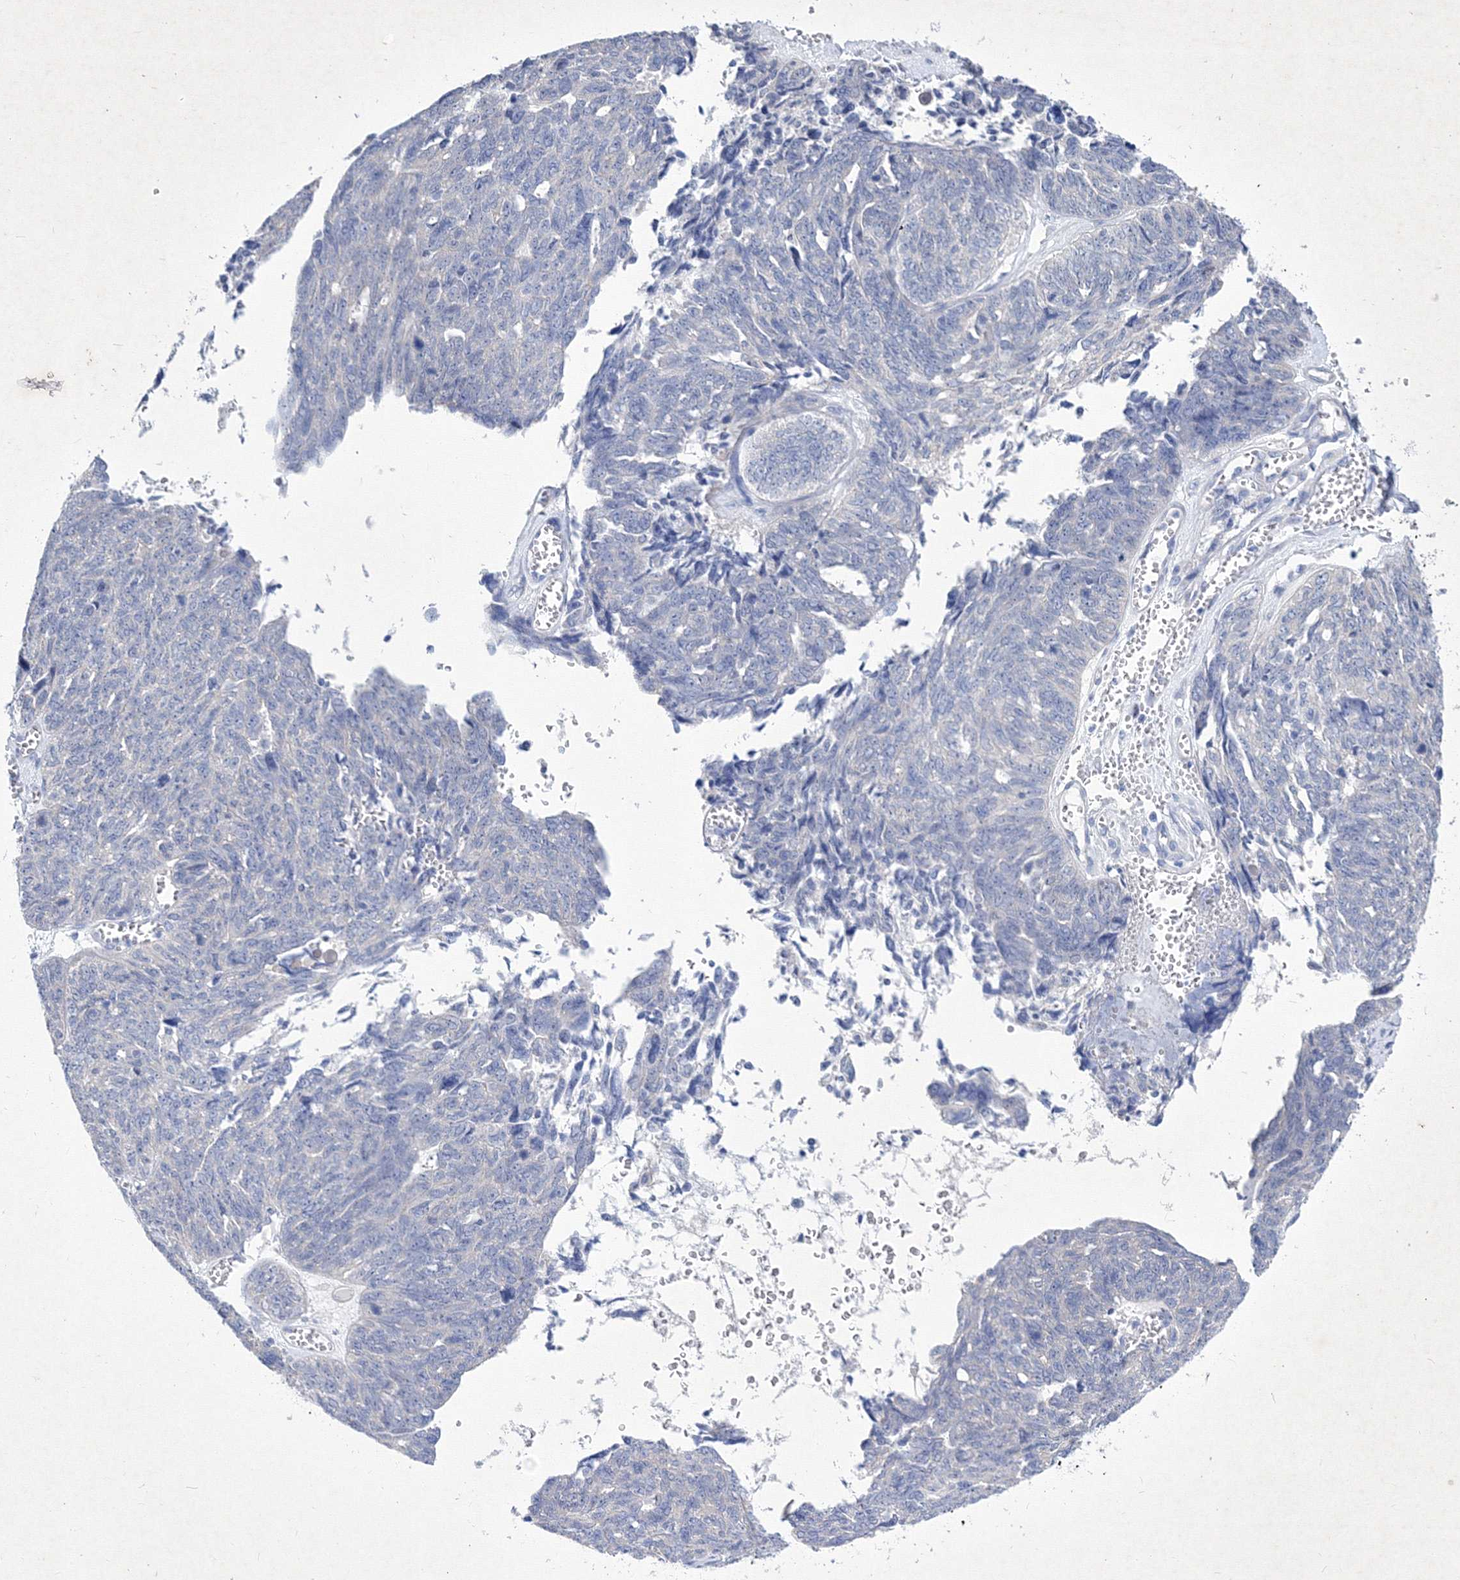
{"staining": {"intensity": "negative", "quantity": "none", "location": "none"}, "tissue": "ovarian cancer", "cell_type": "Tumor cells", "image_type": "cancer", "snomed": [{"axis": "morphology", "description": "Cystadenocarcinoma, serous, NOS"}, {"axis": "topography", "description": "Ovary"}], "caption": "The image reveals no staining of tumor cells in ovarian cancer (serous cystadenocarcinoma).", "gene": "GPN1", "patient": {"sex": "female", "age": 79}}